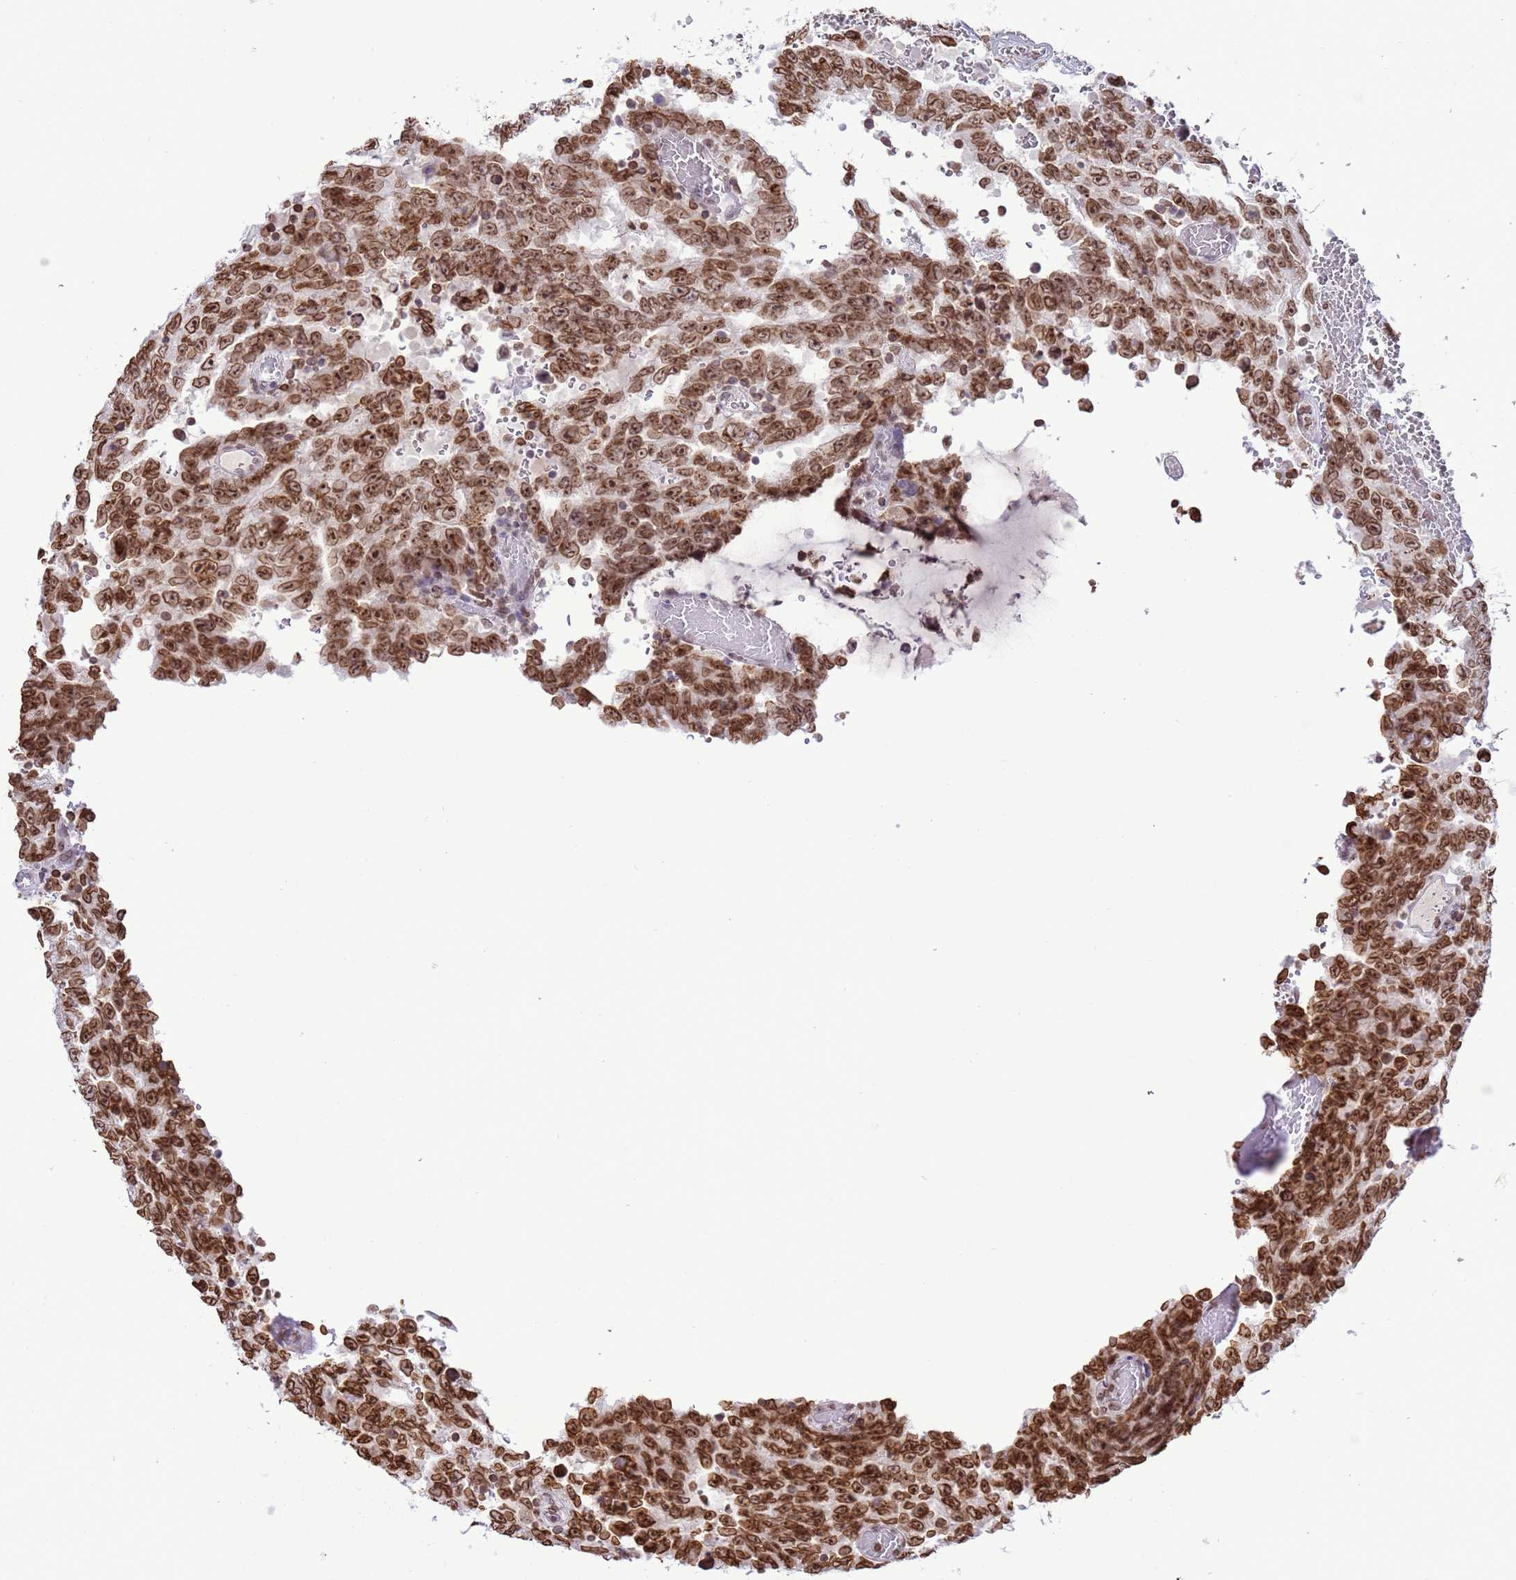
{"staining": {"intensity": "strong", "quantity": ">75%", "location": "cytoplasmic/membranous,nuclear"}, "tissue": "testis cancer", "cell_type": "Tumor cells", "image_type": "cancer", "snomed": [{"axis": "morphology", "description": "Carcinoma, Embryonal, NOS"}, {"axis": "topography", "description": "Testis"}], "caption": "Immunohistochemistry (IHC) of testis embryonal carcinoma reveals high levels of strong cytoplasmic/membranous and nuclear staining in about >75% of tumor cells.", "gene": "DHX37", "patient": {"sex": "male", "age": 26}}